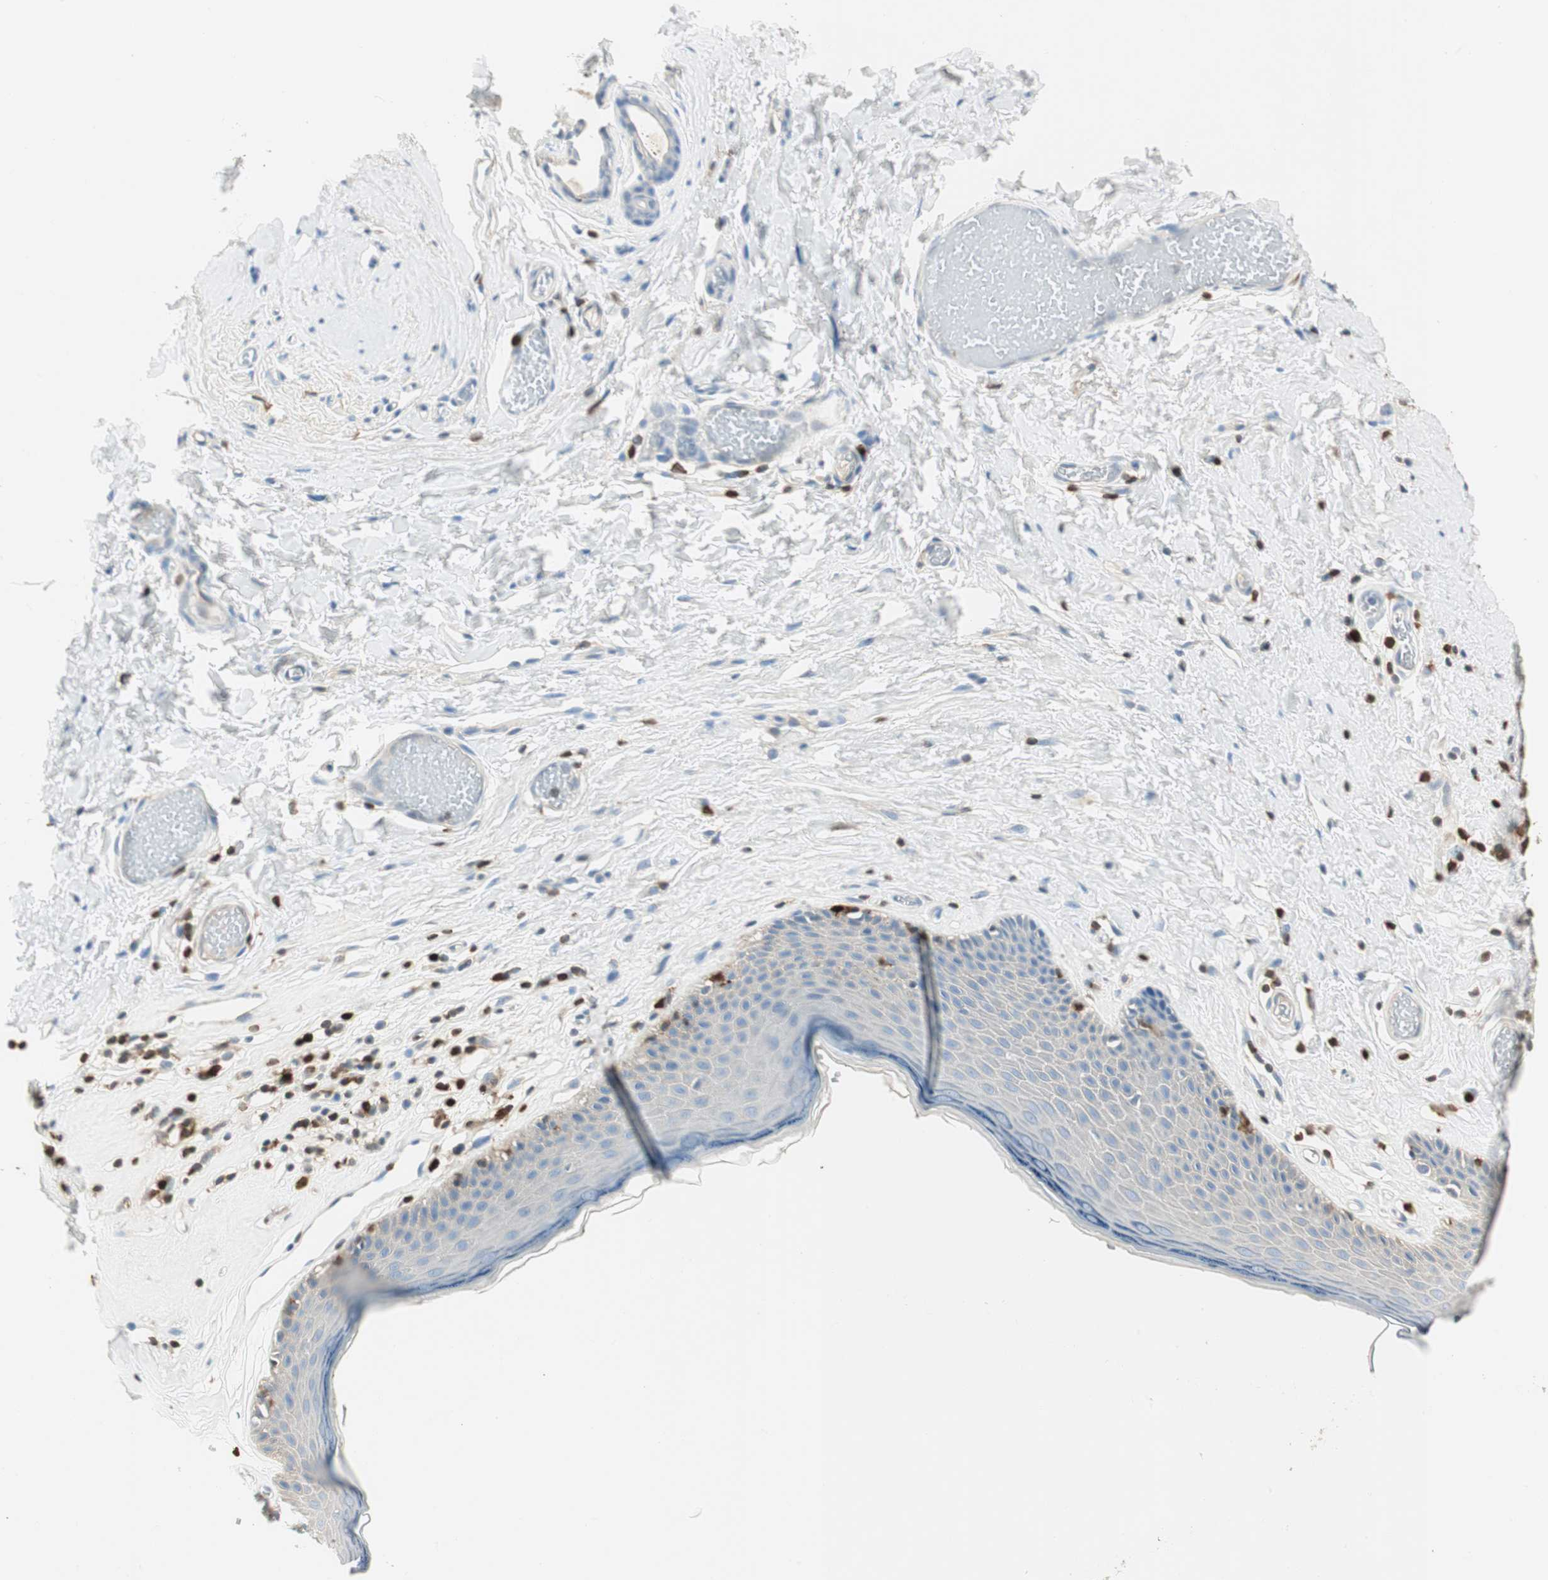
{"staining": {"intensity": "negative", "quantity": "none", "location": "none"}, "tissue": "skin", "cell_type": "Epidermal cells", "image_type": "normal", "snomed": [{"axis": "morphology", "description": "Normal tissue, NOS"}, {"axis": "morphology", "description": "Inflammation, NOS"}, {"axis": "topography", "description": "Vulva"}], "caption": "DAB immunohistochemical staining of normal human skin shows no significant staining in epidermal cells. (DAB immunohistochemistry with hematoxylin counter stain).", "gene": "COTL1", "patient": {"sex": "female", "age": 84}}